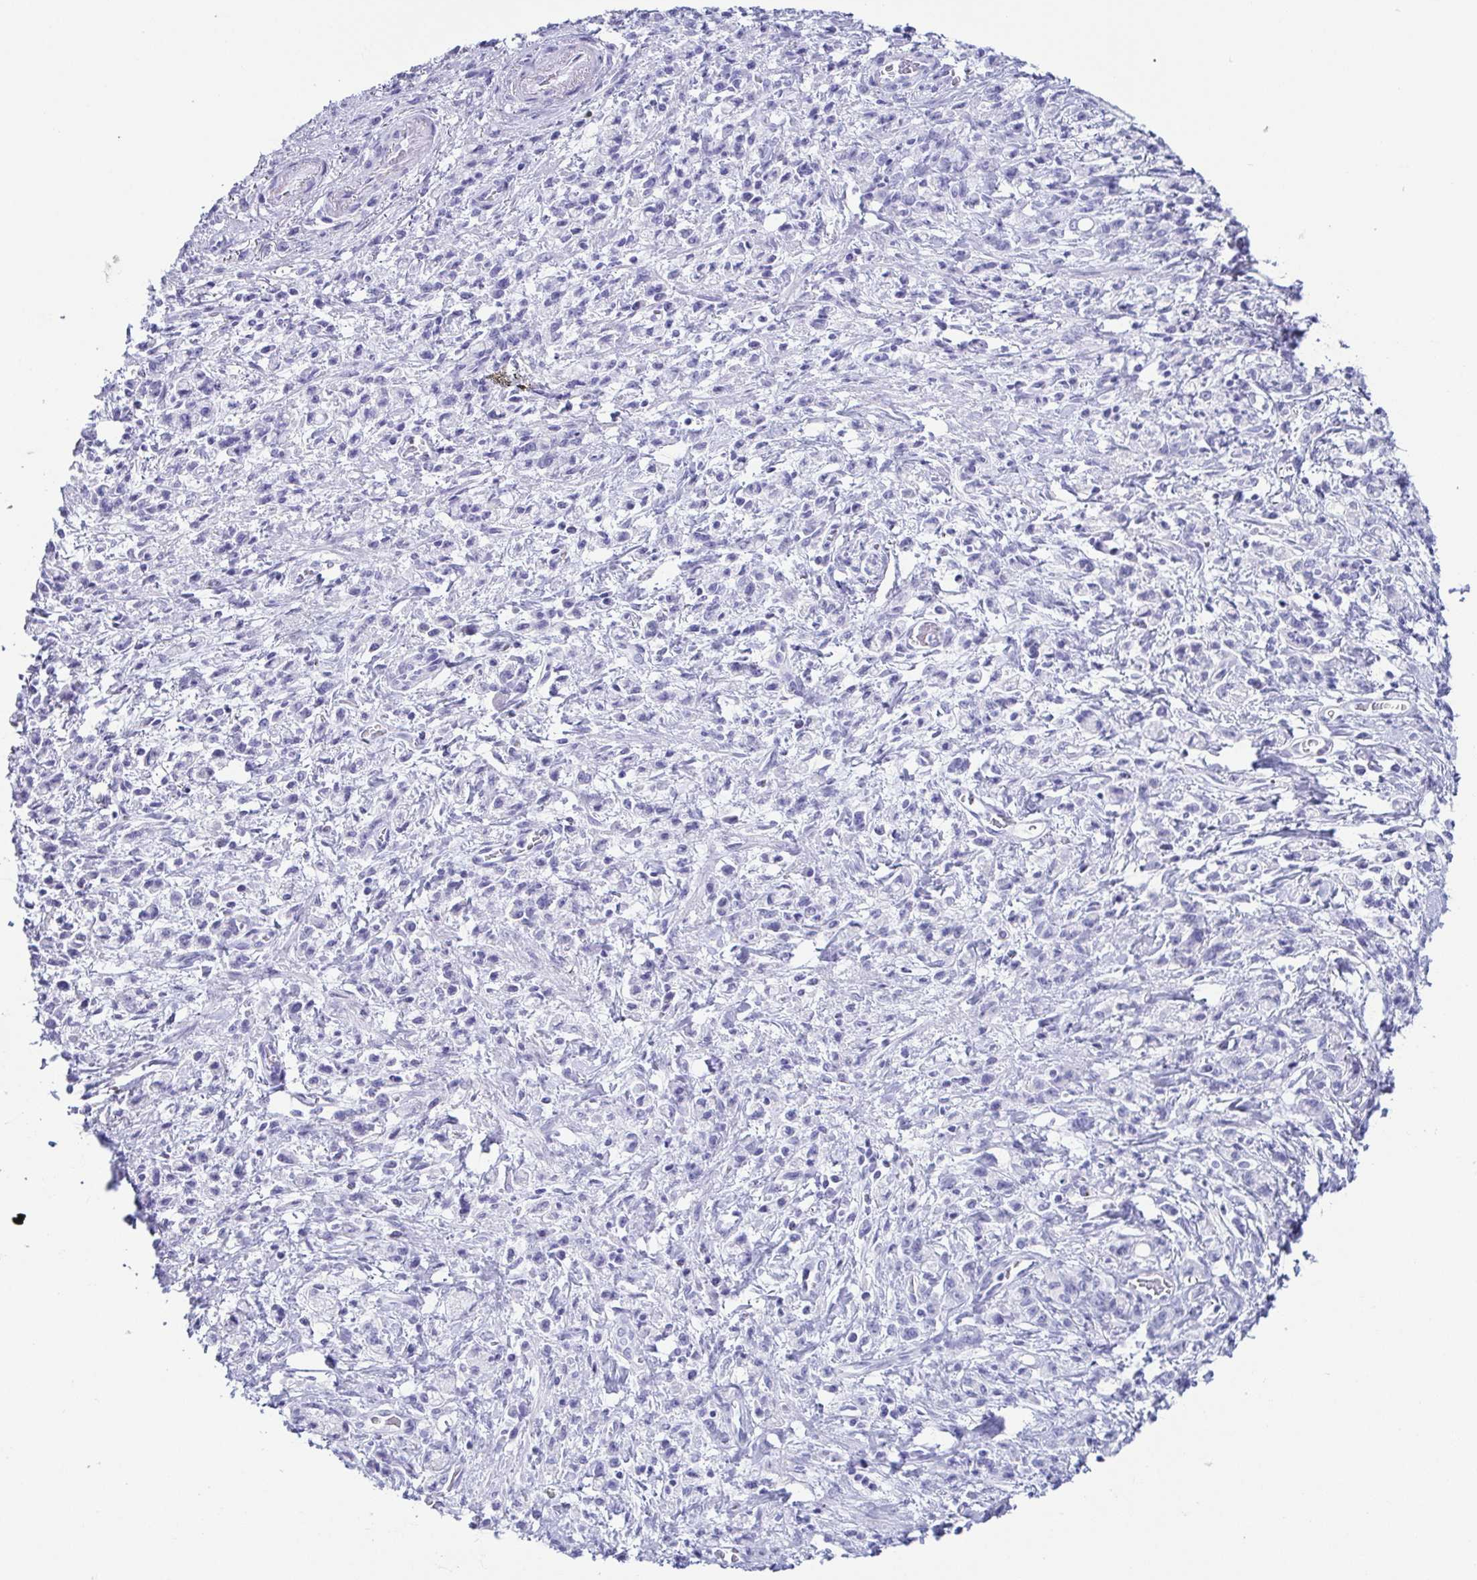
{"staining": {"intensity": "negative", "quantity": "none", "location": "none"}, "tissue": "stomach cancer", "cell_type": "Tumor cells", "image_type": "cancer", "snomed": [{"axis": "morphology", "description": "Adenocarcinoma, NOS"}, {"axis": "topography", "description": "Stomach"}], "caption": "This is an immunohistochemistry micrograph of human adenocarcinoma (stomach). There is no positivity in tumor cells.", "gene": "CD164L2", "patient": {"sex": "male", "age": 77}}